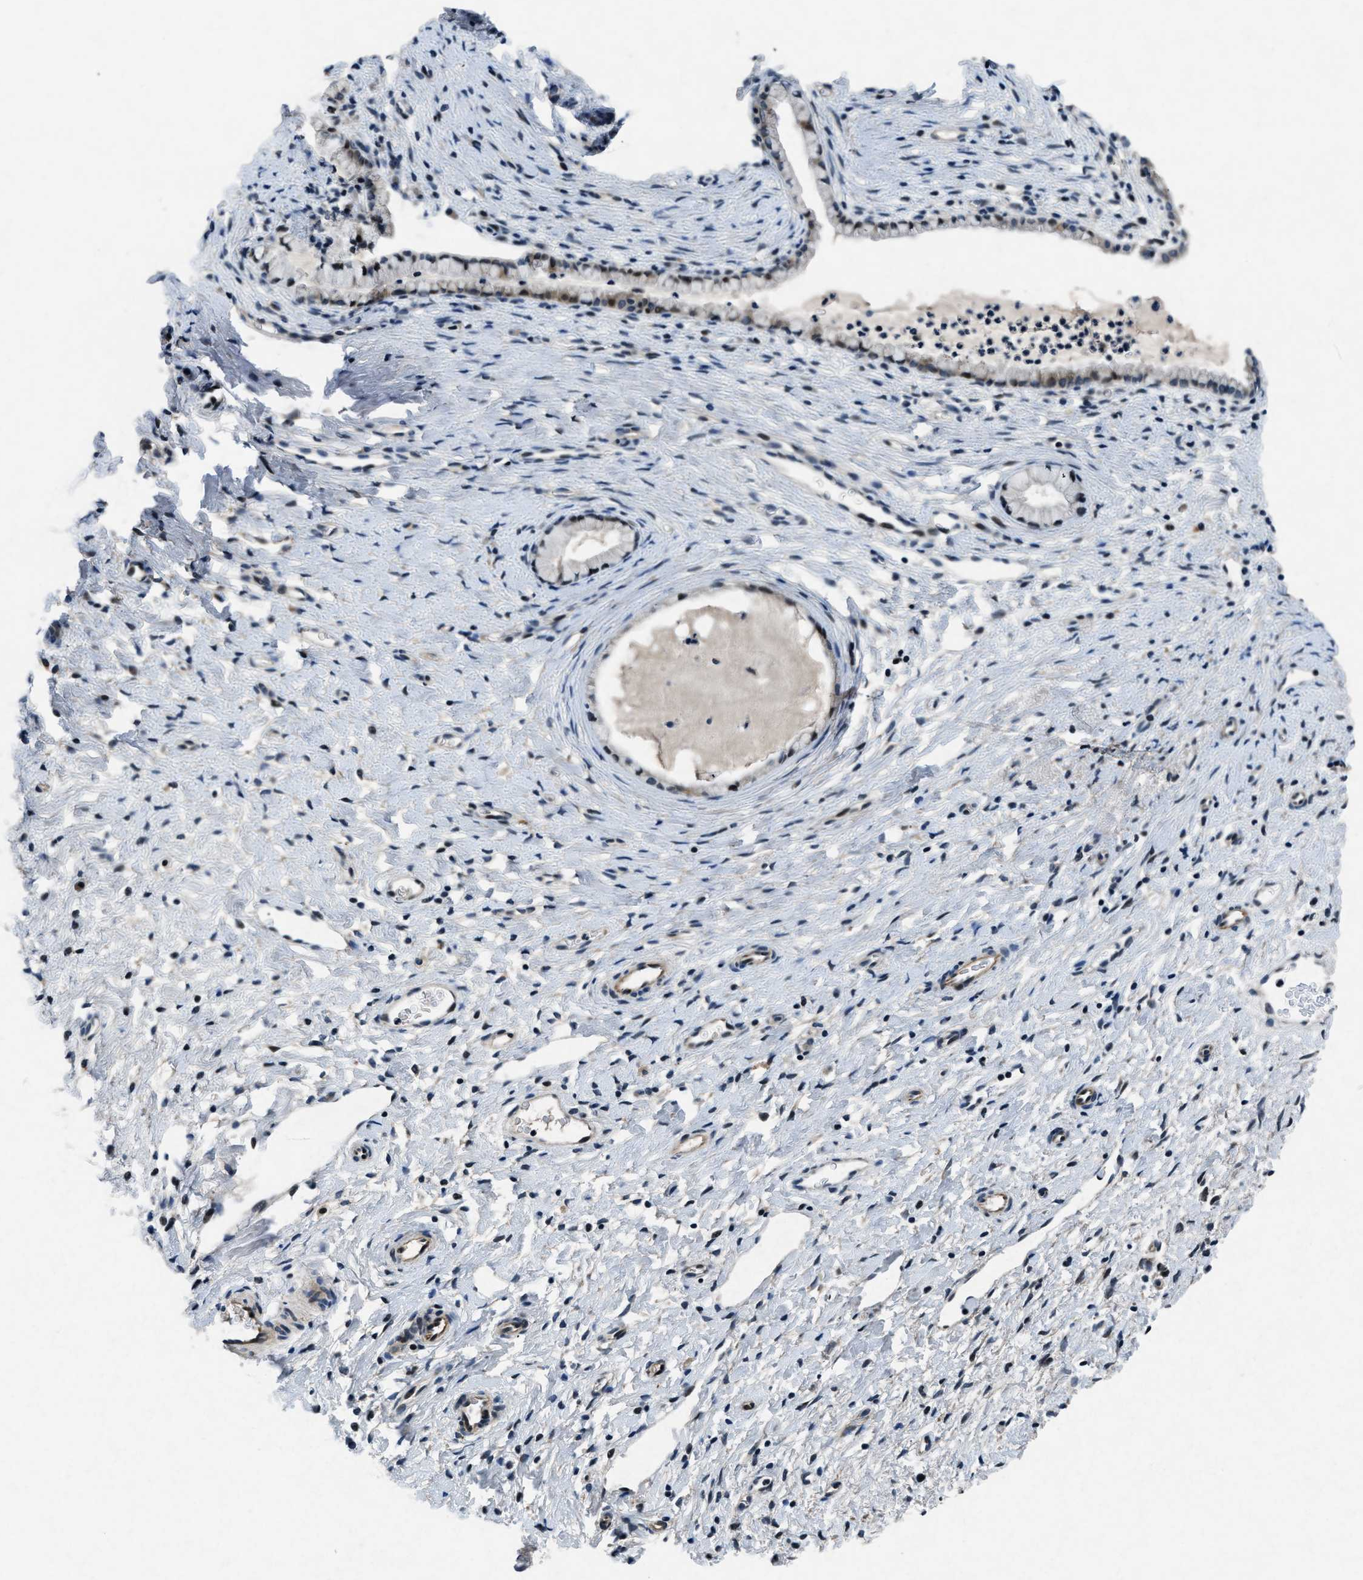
{"staining": {"intensity": "moderate", "quantity": ">75%", "location": "nuclear"}, "tissue": "cervix", "cell_type": "Glandular cells", "image_type": "normal", "snomed": [{"axis": "morphology", "description": "Normal tissue, NOS"}, {"axis": "topography", "description": "Cervix"}], "caption": "Protein expression analysis of unremarkable cervix demonstrates moderate nuclear staining in approximately >75% of glandular cells.", "gene": "PHLDA1", "patient": {"sex": "female", "age": 72}}